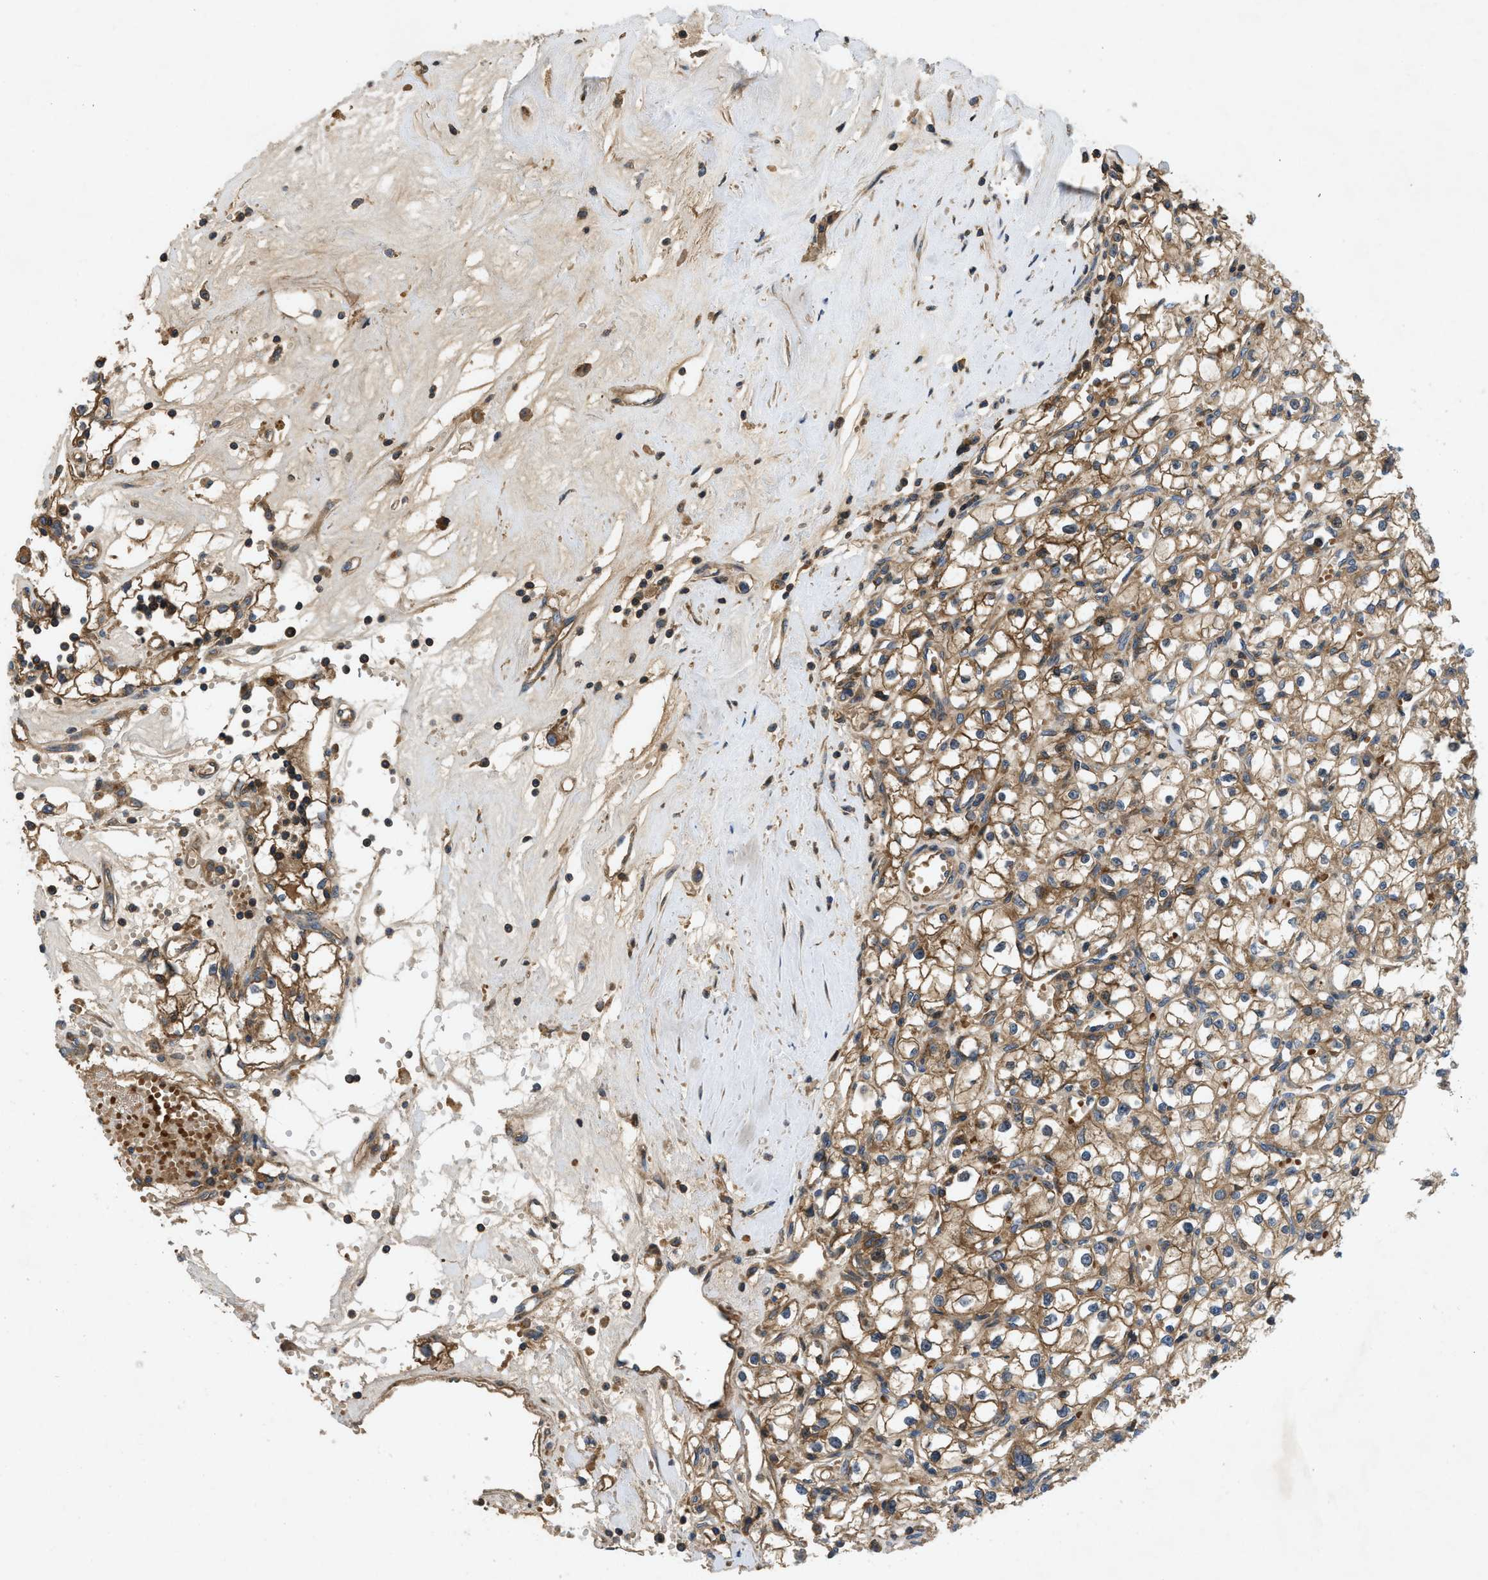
{"staining": {"intensity": "moderate", "quantity": ">75%", "location": "cytoplasmic/membranous"}, "tissue": "renal cancer", "cell_type": "Tumor cells", "image_type": "cancer", "snomed": [{"axis": "morphology", "description": "Adenocarcinoma, NOS"}, {"axis": "topography", "description": "Kidney"}], "caption": "About >75% of tumor cells in renal adenocarcinoma reveal moderate cytoplasmic/membranous protein staining as visualized by brown immunohistochemical staining.", "gene": "CNNM3", "patient": {"sex": "male", "age": 56}}